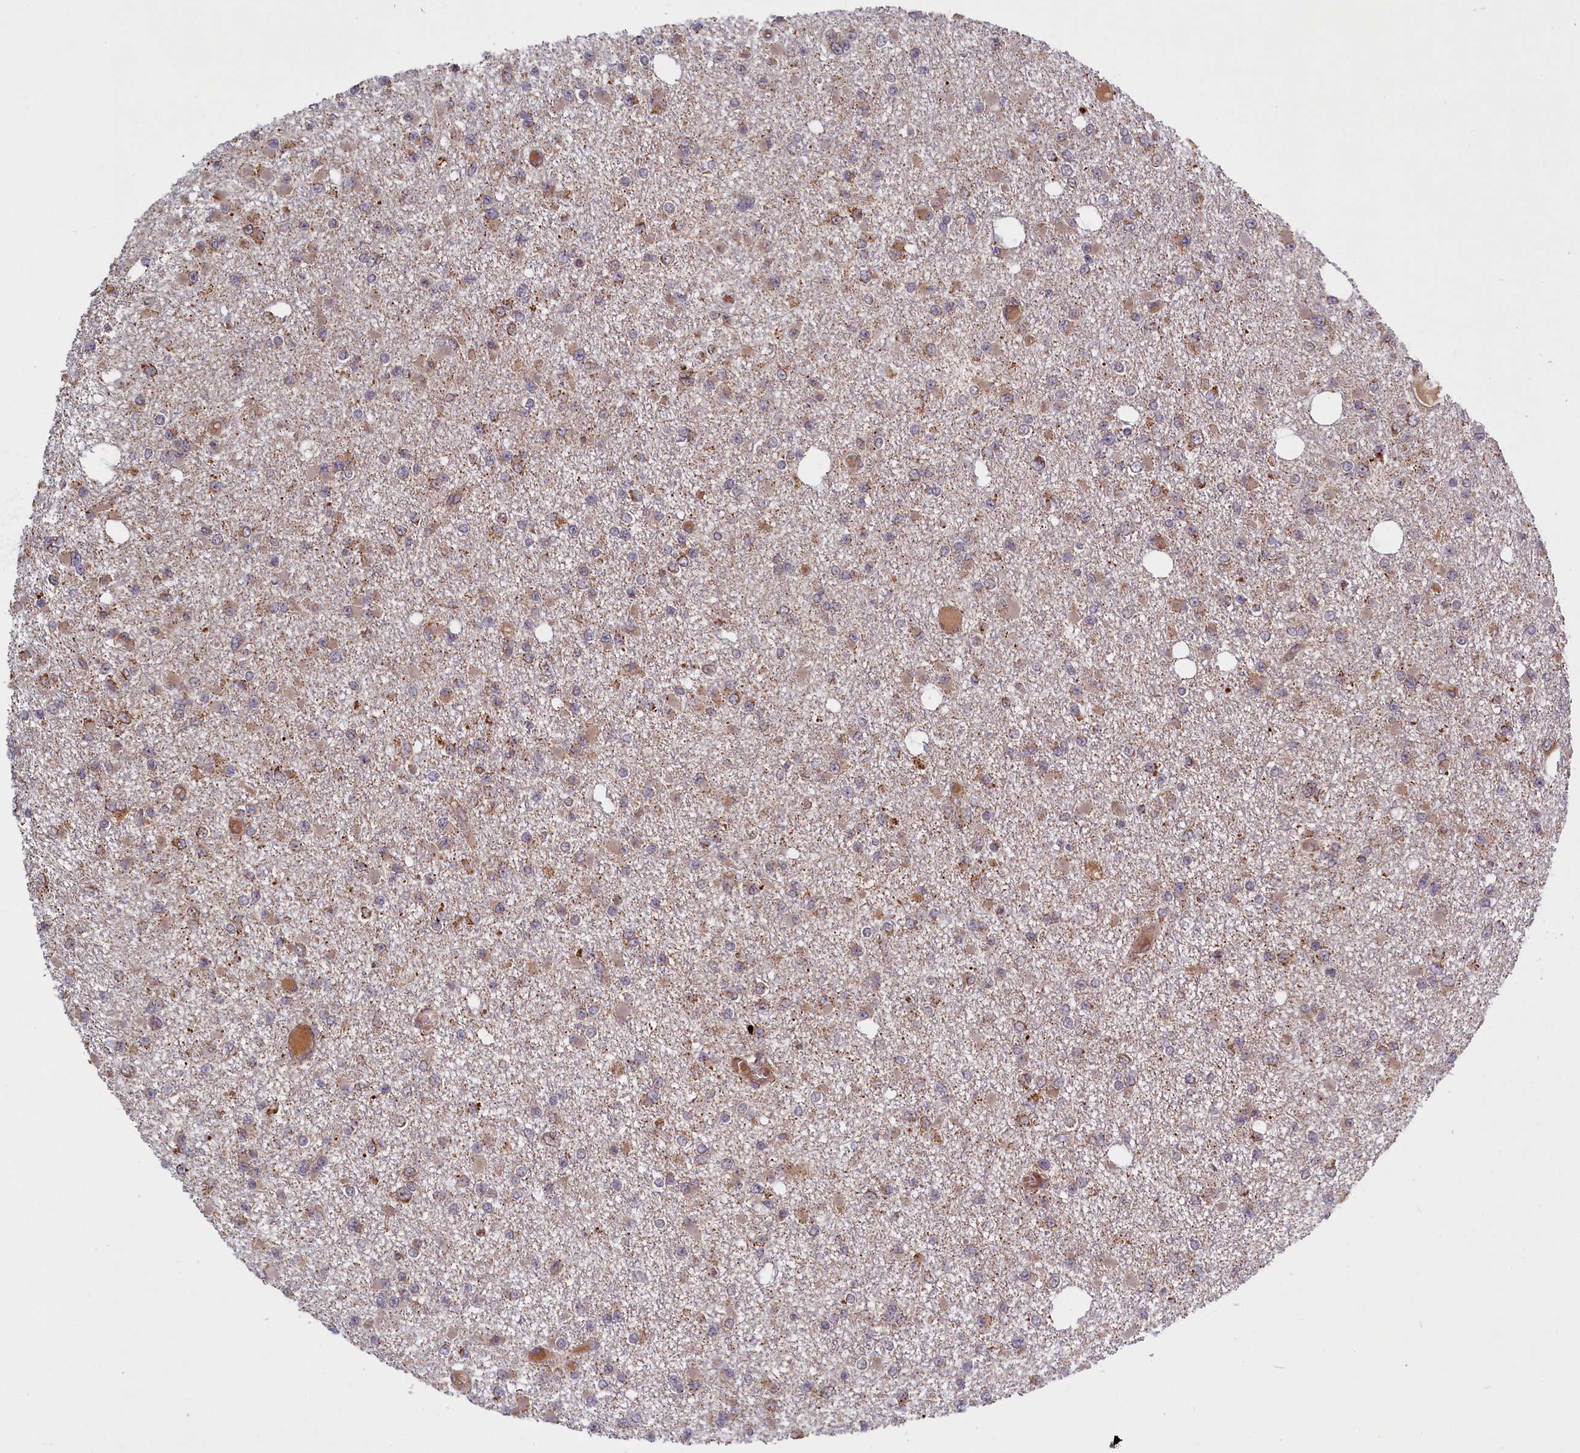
{"staining": {"intensity": "weak", "quantity": "25%-75%", "location": "cytoplasmic/membranous"}, "tissue": "glioma", "cell_type": "Tumor cells", "image_type": "cancer", "snomed": [{"axis": "morphology", "description": "Glioma, malignant, Low grade"}, {"axis": "topography", "description": "Brain"}], "caption": "Glioma tissue reveals weak cytoplasmic/membranous expression in about 25%-75% of tumor cells, visualized by immunohistochemistry. (DAB (3,3'-diaminobenzidine) IHC, brown staining for protein, blue staining for nuclei).", "gene": "PLA2G10", "patient": {"sex": "female", "age": 22}}